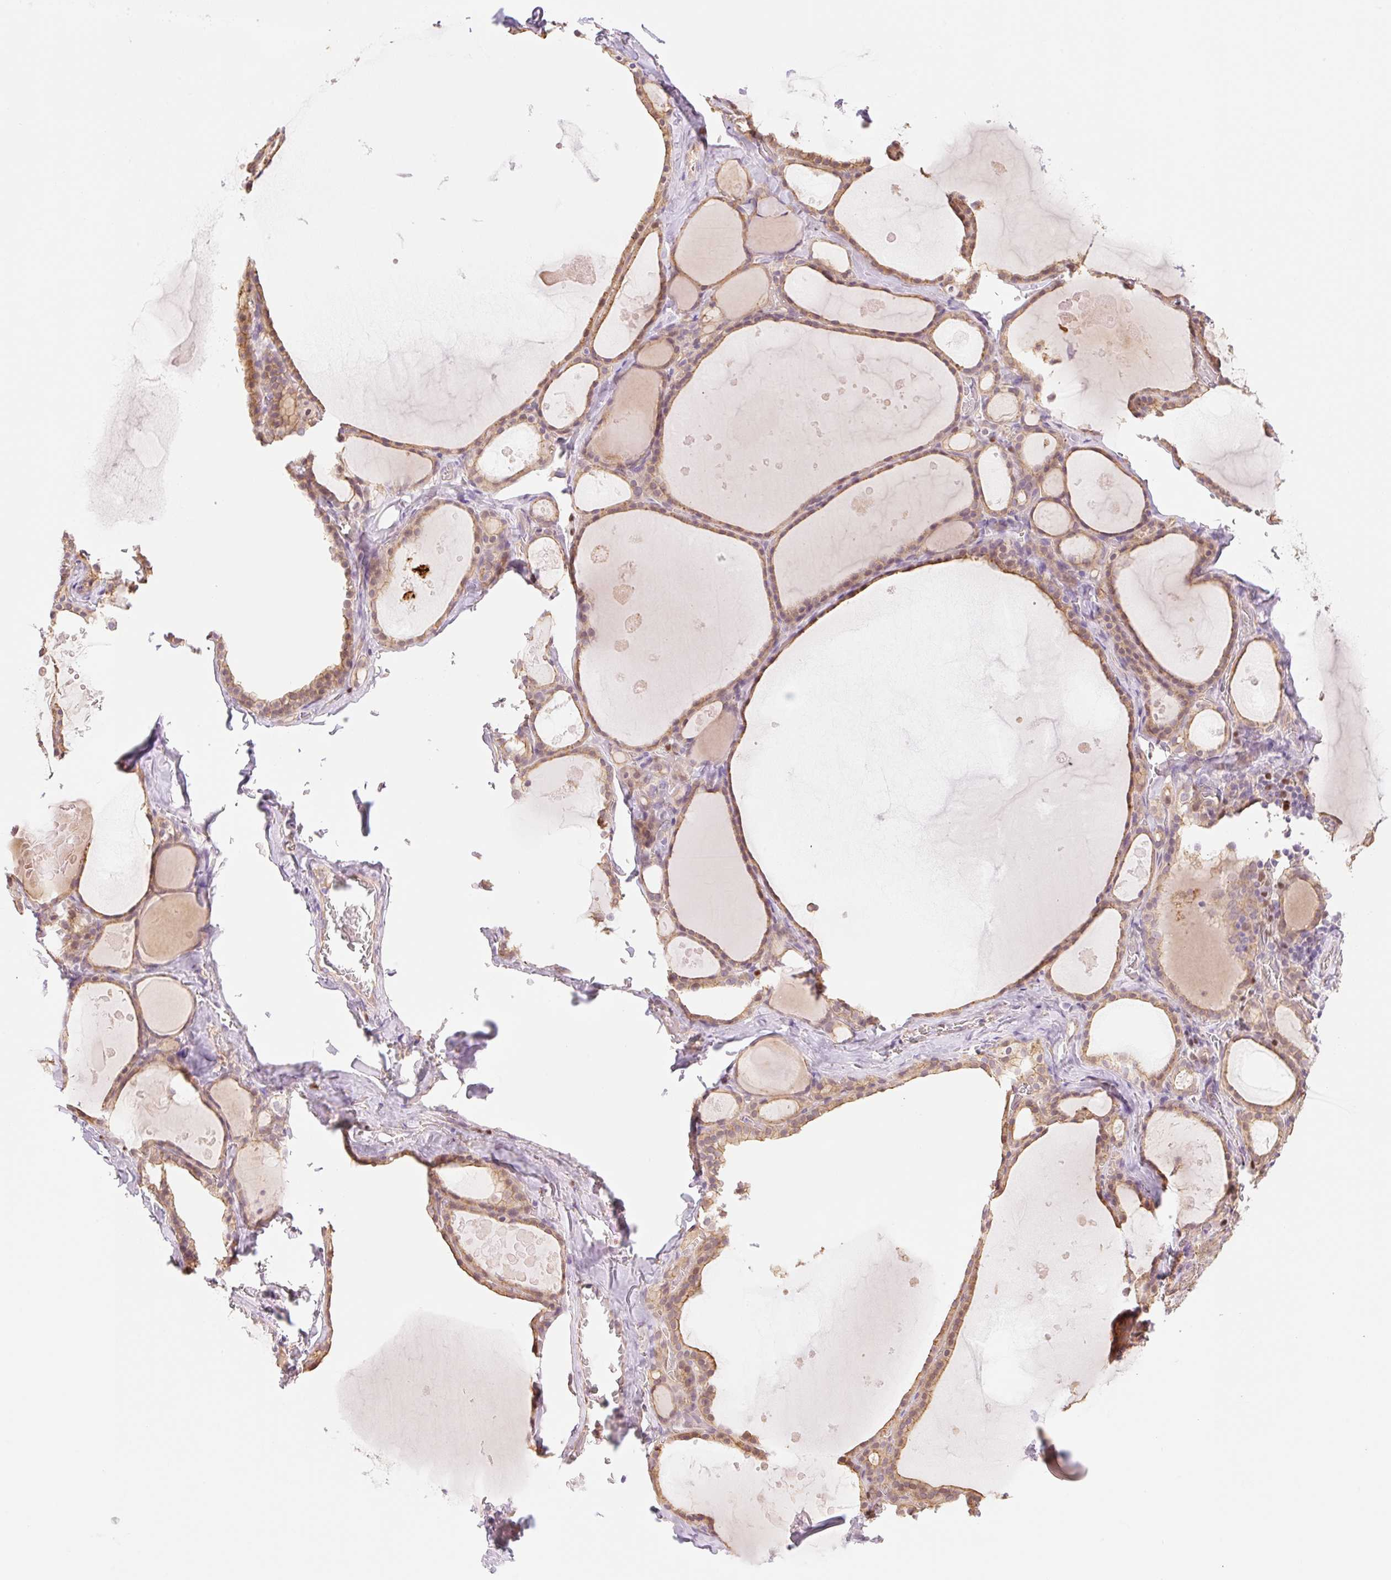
{"staining": {"intensity": "weak", "quantity": ">75%", "location": "cytoplasmic/membranous"}, "tissue": "thyroid gland", "cell_type": "Glandular cells", "image_type": "normal", "snomed": [{"axis": "morphology", "description": "Normal tissue, NOS"}, {"axis": "topography", "description": "Thyroid gland"}], "caption": "About >75% of glandular cells in benign thyroid gland display weak cytoplasmic/membranous protein staining as visualized by brown immunohistochemical staining.", "gene": "NLRP5", "patient": {"sex": "male", "age": 56}}